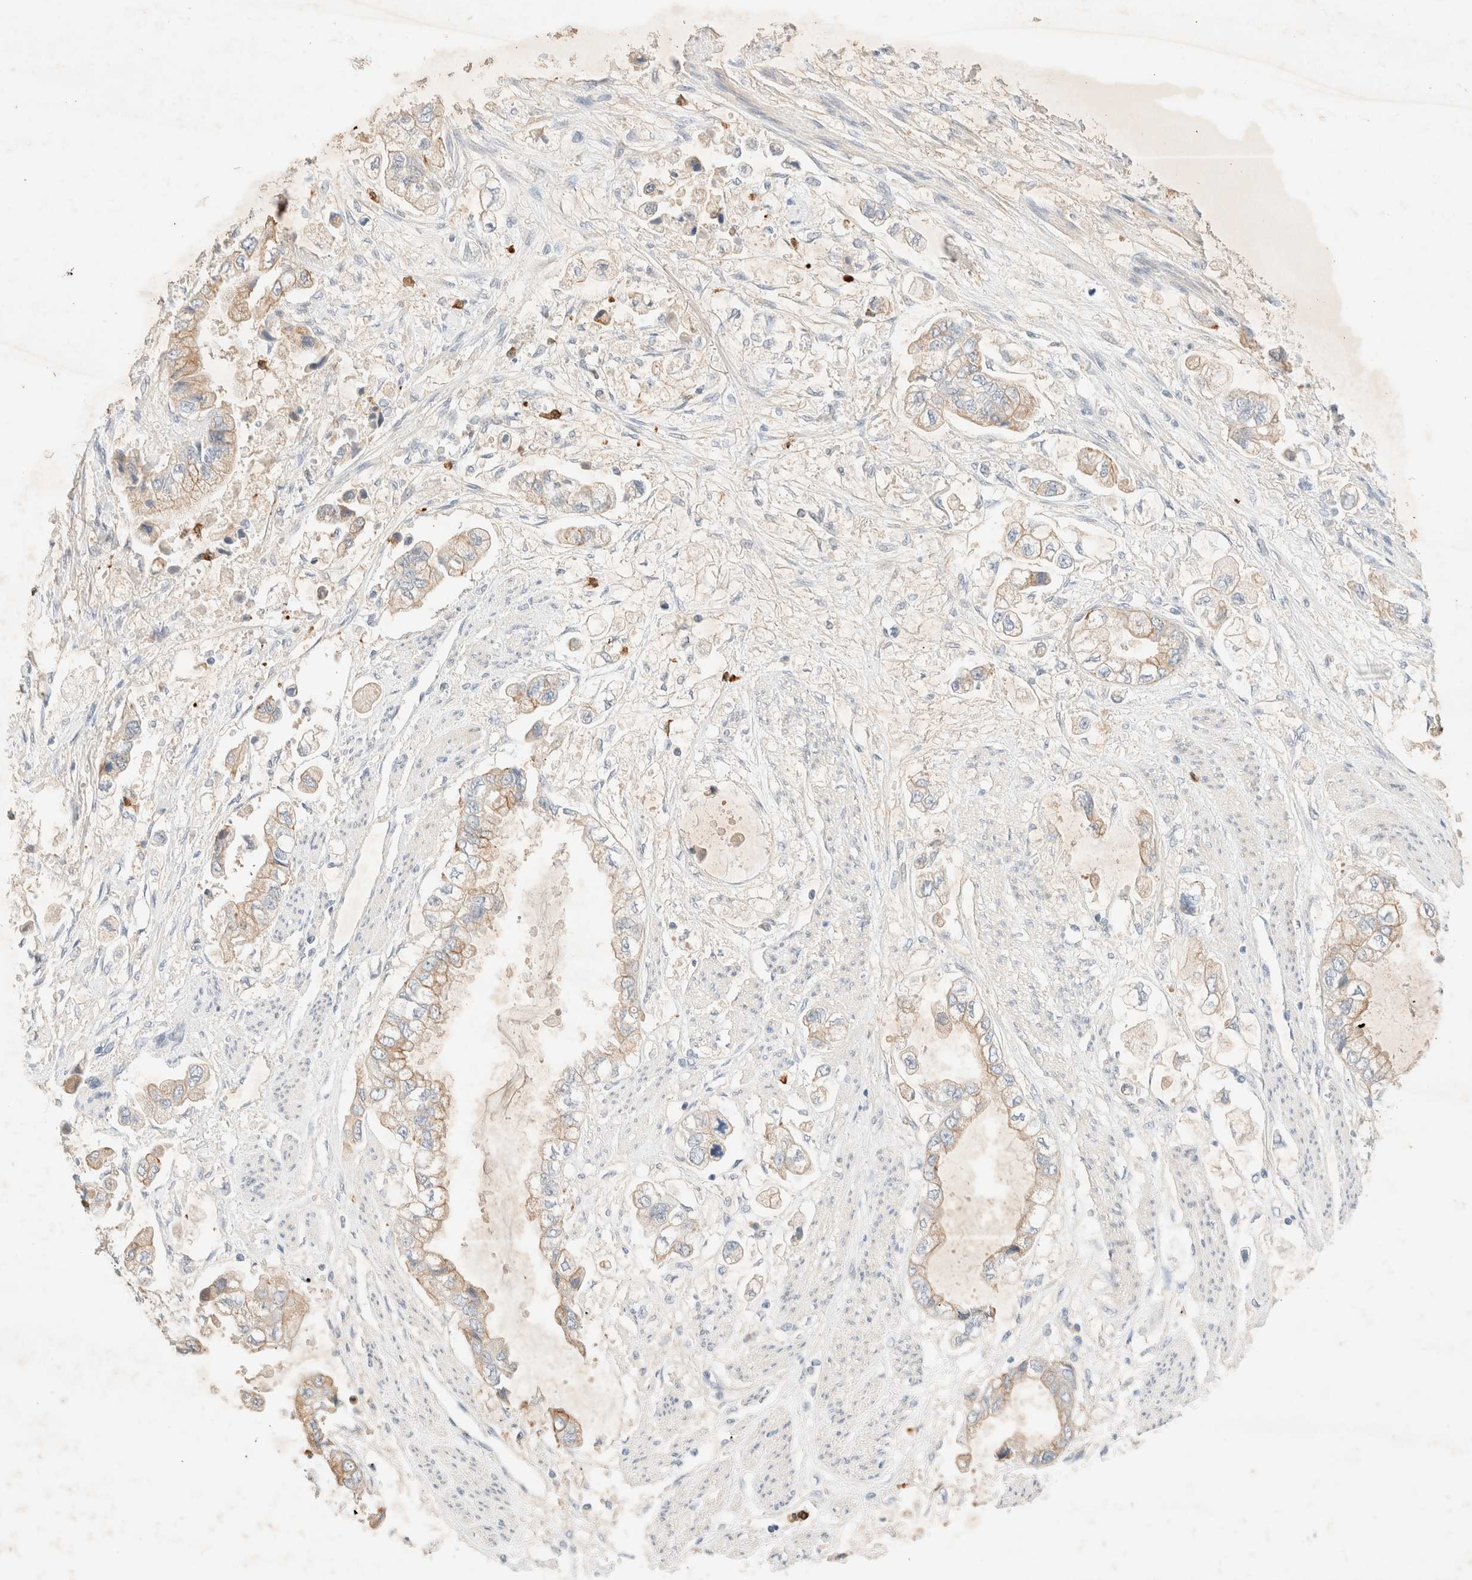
{"staining": {"intensity": "weak", "quantity": "25%-75%", "location": "cytoplasmic/membranous"}, "tissue": "stomach cancer", "cell_type": "Tumor cells", "image_type": "cancer", "snomed": [{"axis": "morphology", "description": "Adenocarcinoma, NOS"}, {"axis": "topography", "description": "Stomach"}], "caption": "Protein positivity by IHC reveals weak cytoplasmic/membranous positivity in approximately 25%-75% of tumor cells in stomach cancer.", "gene": "SGSM2", "patient": {"sex": "male", "age": 62}}